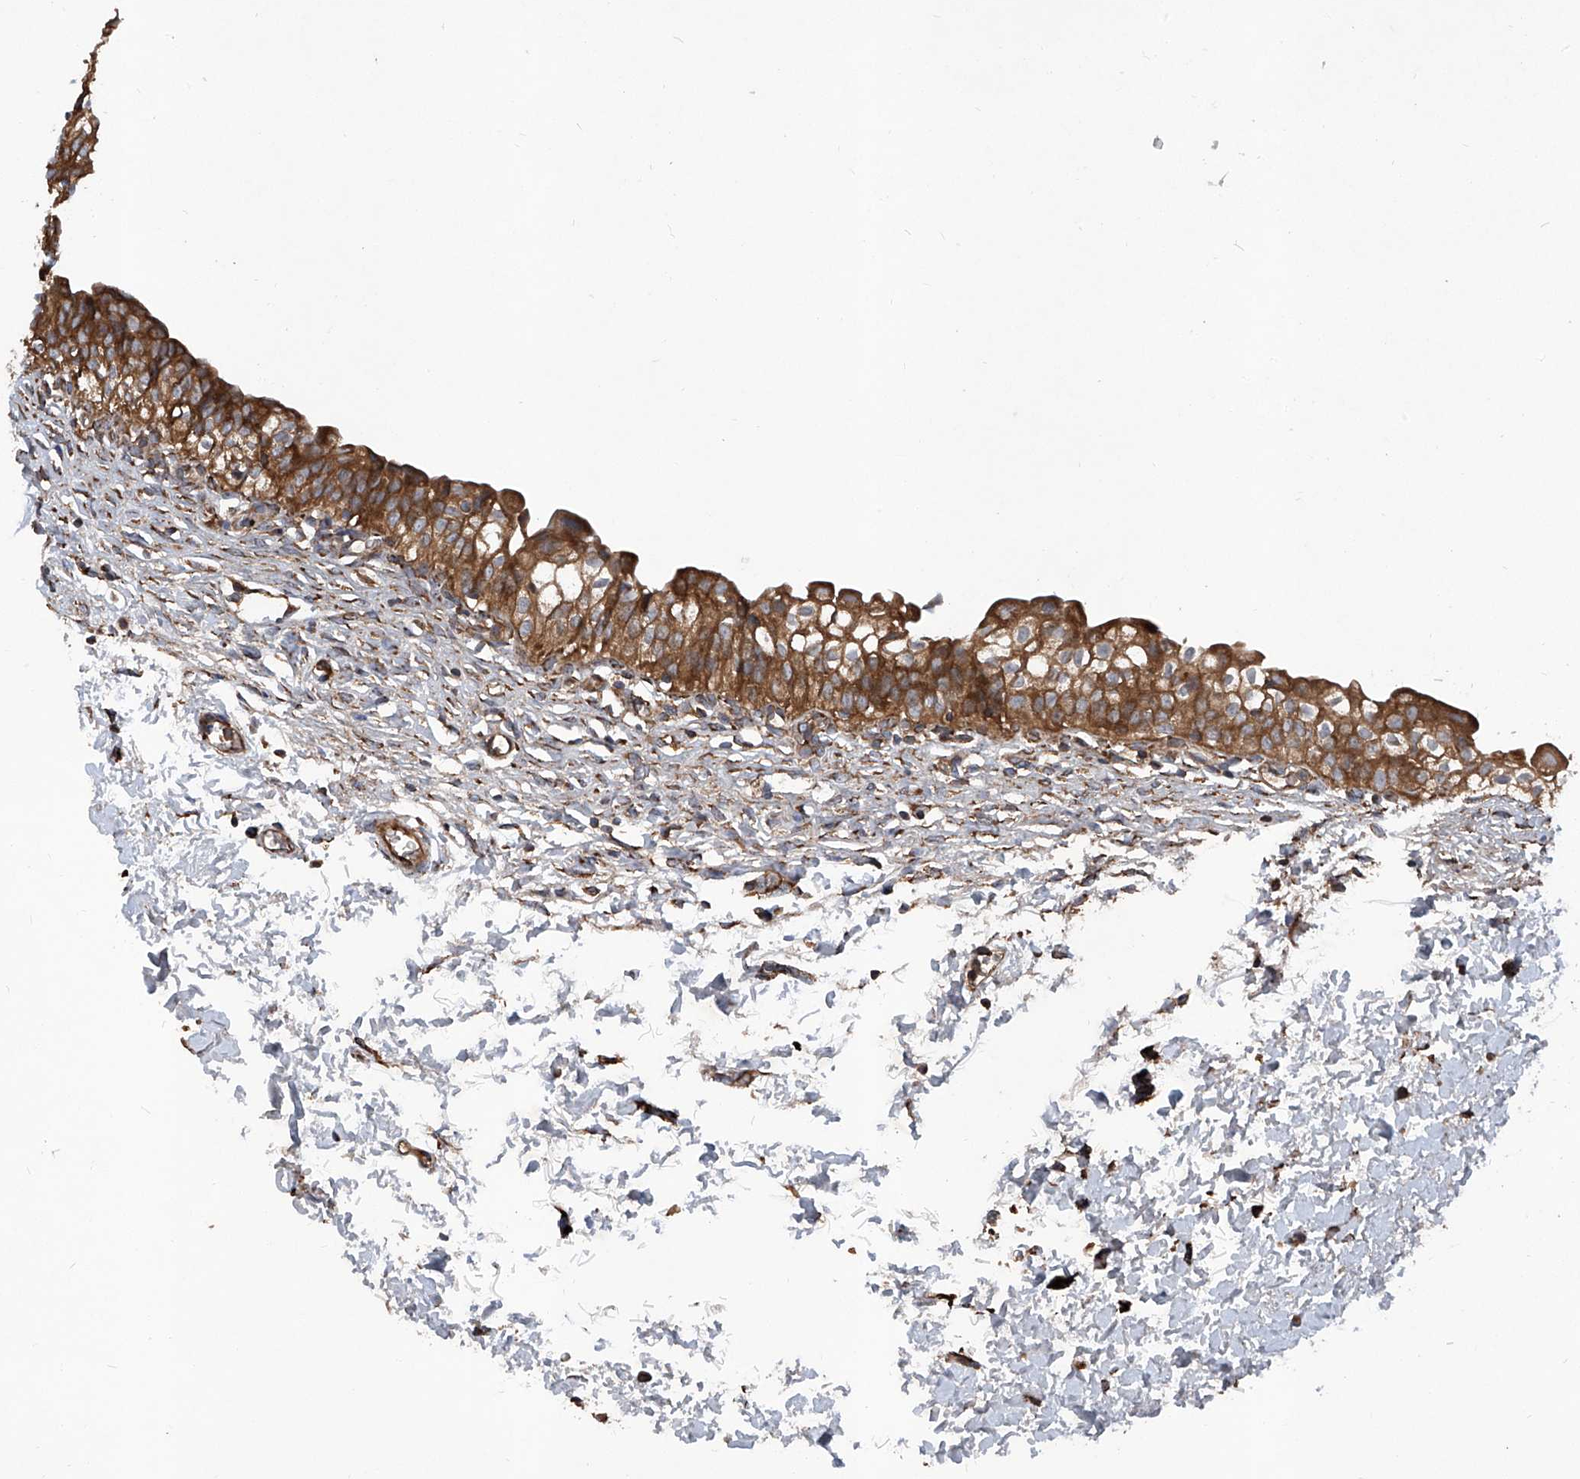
{"staining": {"intensity": "strong", "quantity": ">75%", "location": "cytoplasmic/membranous"}, "tissue": "urinary bladder", "cell_type": "Urothelial cells", "image_type": "normal", "snomed": [{"axis": "morphology", "description": "Normal tissue, NOS"}, {"axis": "topography", "description": "Urinary bladder"}], "caption": "IHC of unremarkable urinary bladder reveals high levels of strong cytoplasmic/membranous expression in about >75% of urothelial cells.", "gene": "ASCC3", "patient": {"sex": "male", "age": 55}}